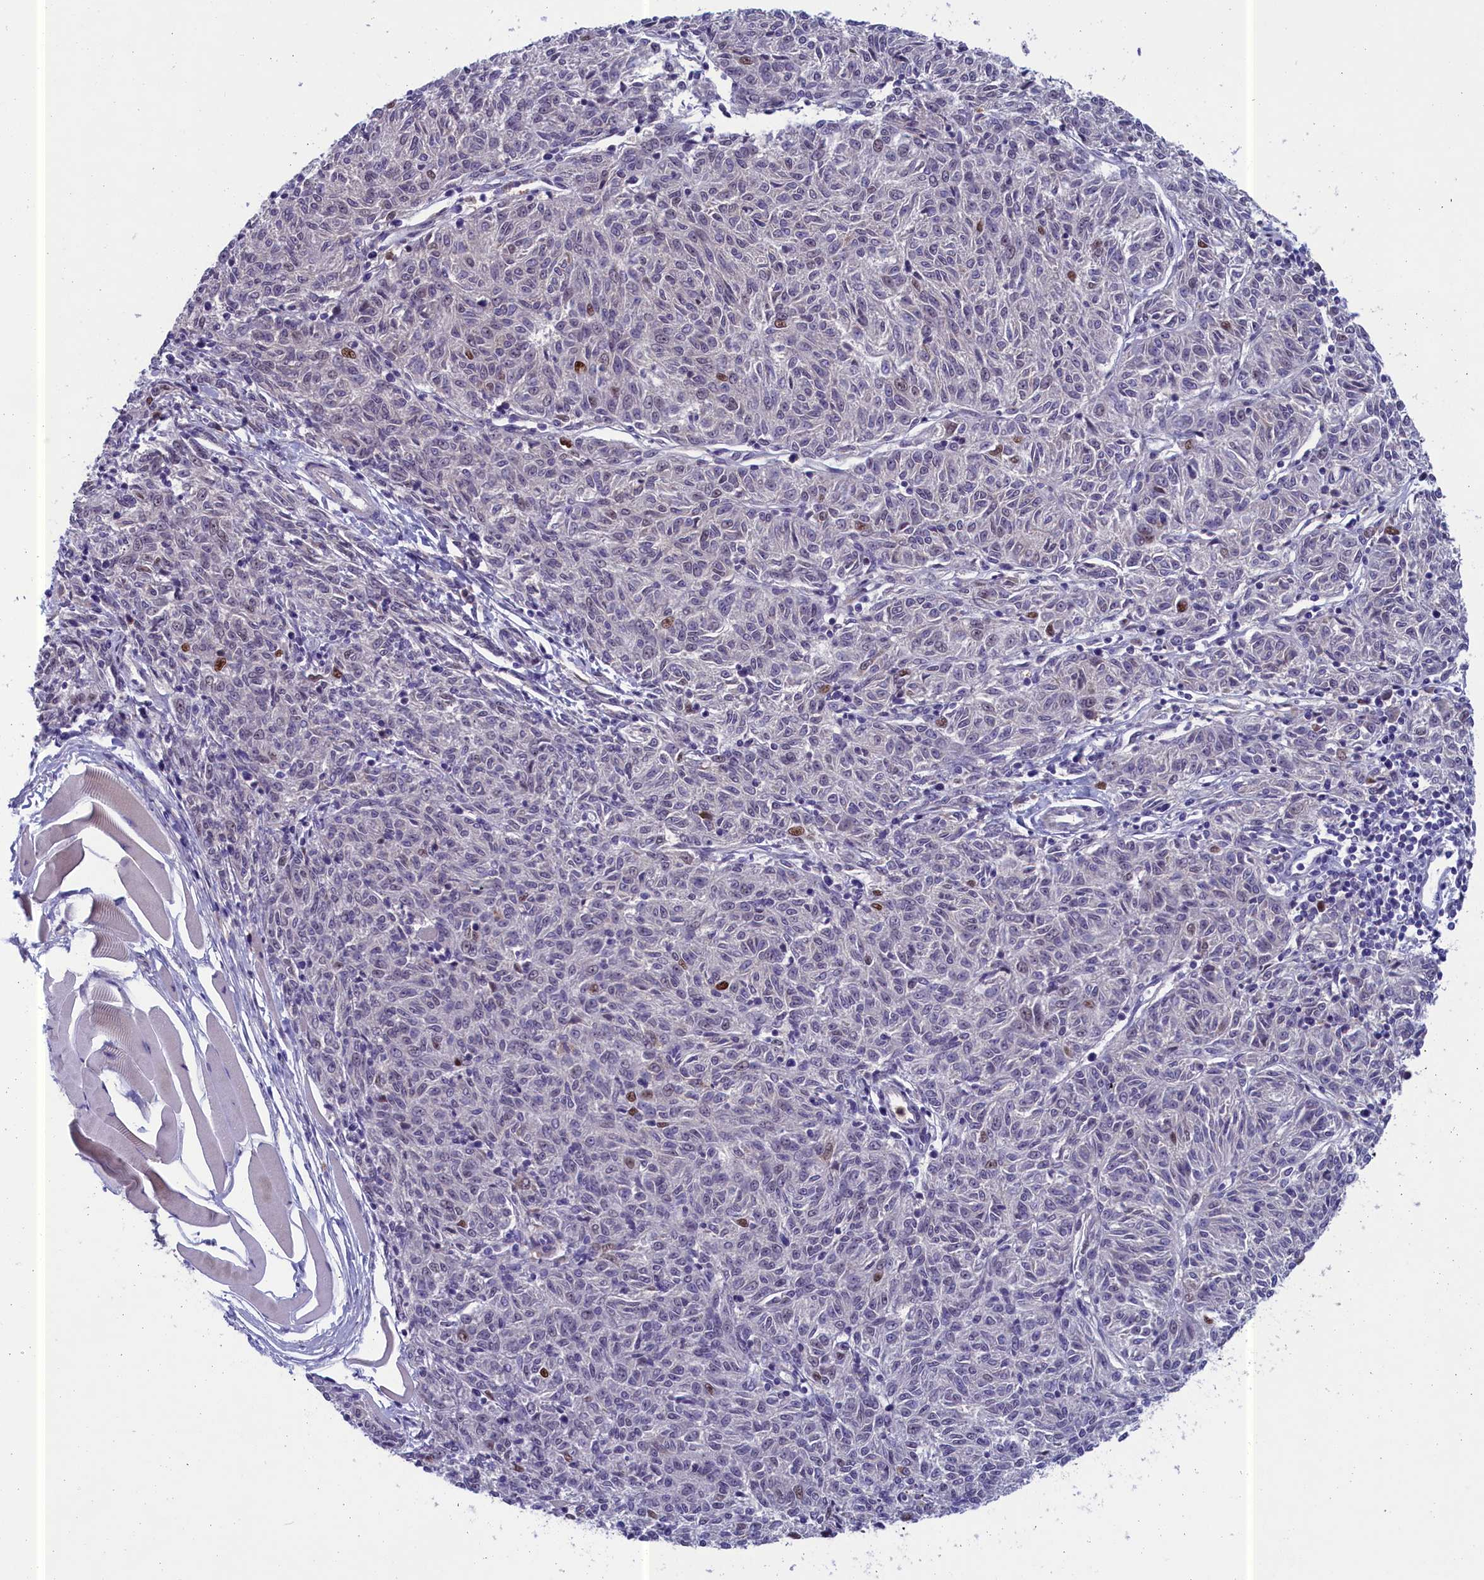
{"staining": {"intensity": "moderate", "quantity": "<25%", "location": "nuclear"}, "tissue": "melanoma", "cell_type": "Tumor cells", "image_type": "cancer", "snomed": [{"axis": "morphology", "description": "Malignant melanoma, NOS"}, {"axis": "topography", "description": "Skin"}], "caption": "Approximately <25% of tumor cells in human malignant melanoma demonstrate moderate nuclear protein expression as visualized by brown immunohistochemical staining.", "gene": "LIG1", "patient": {"sex": "female", "age": 72}}